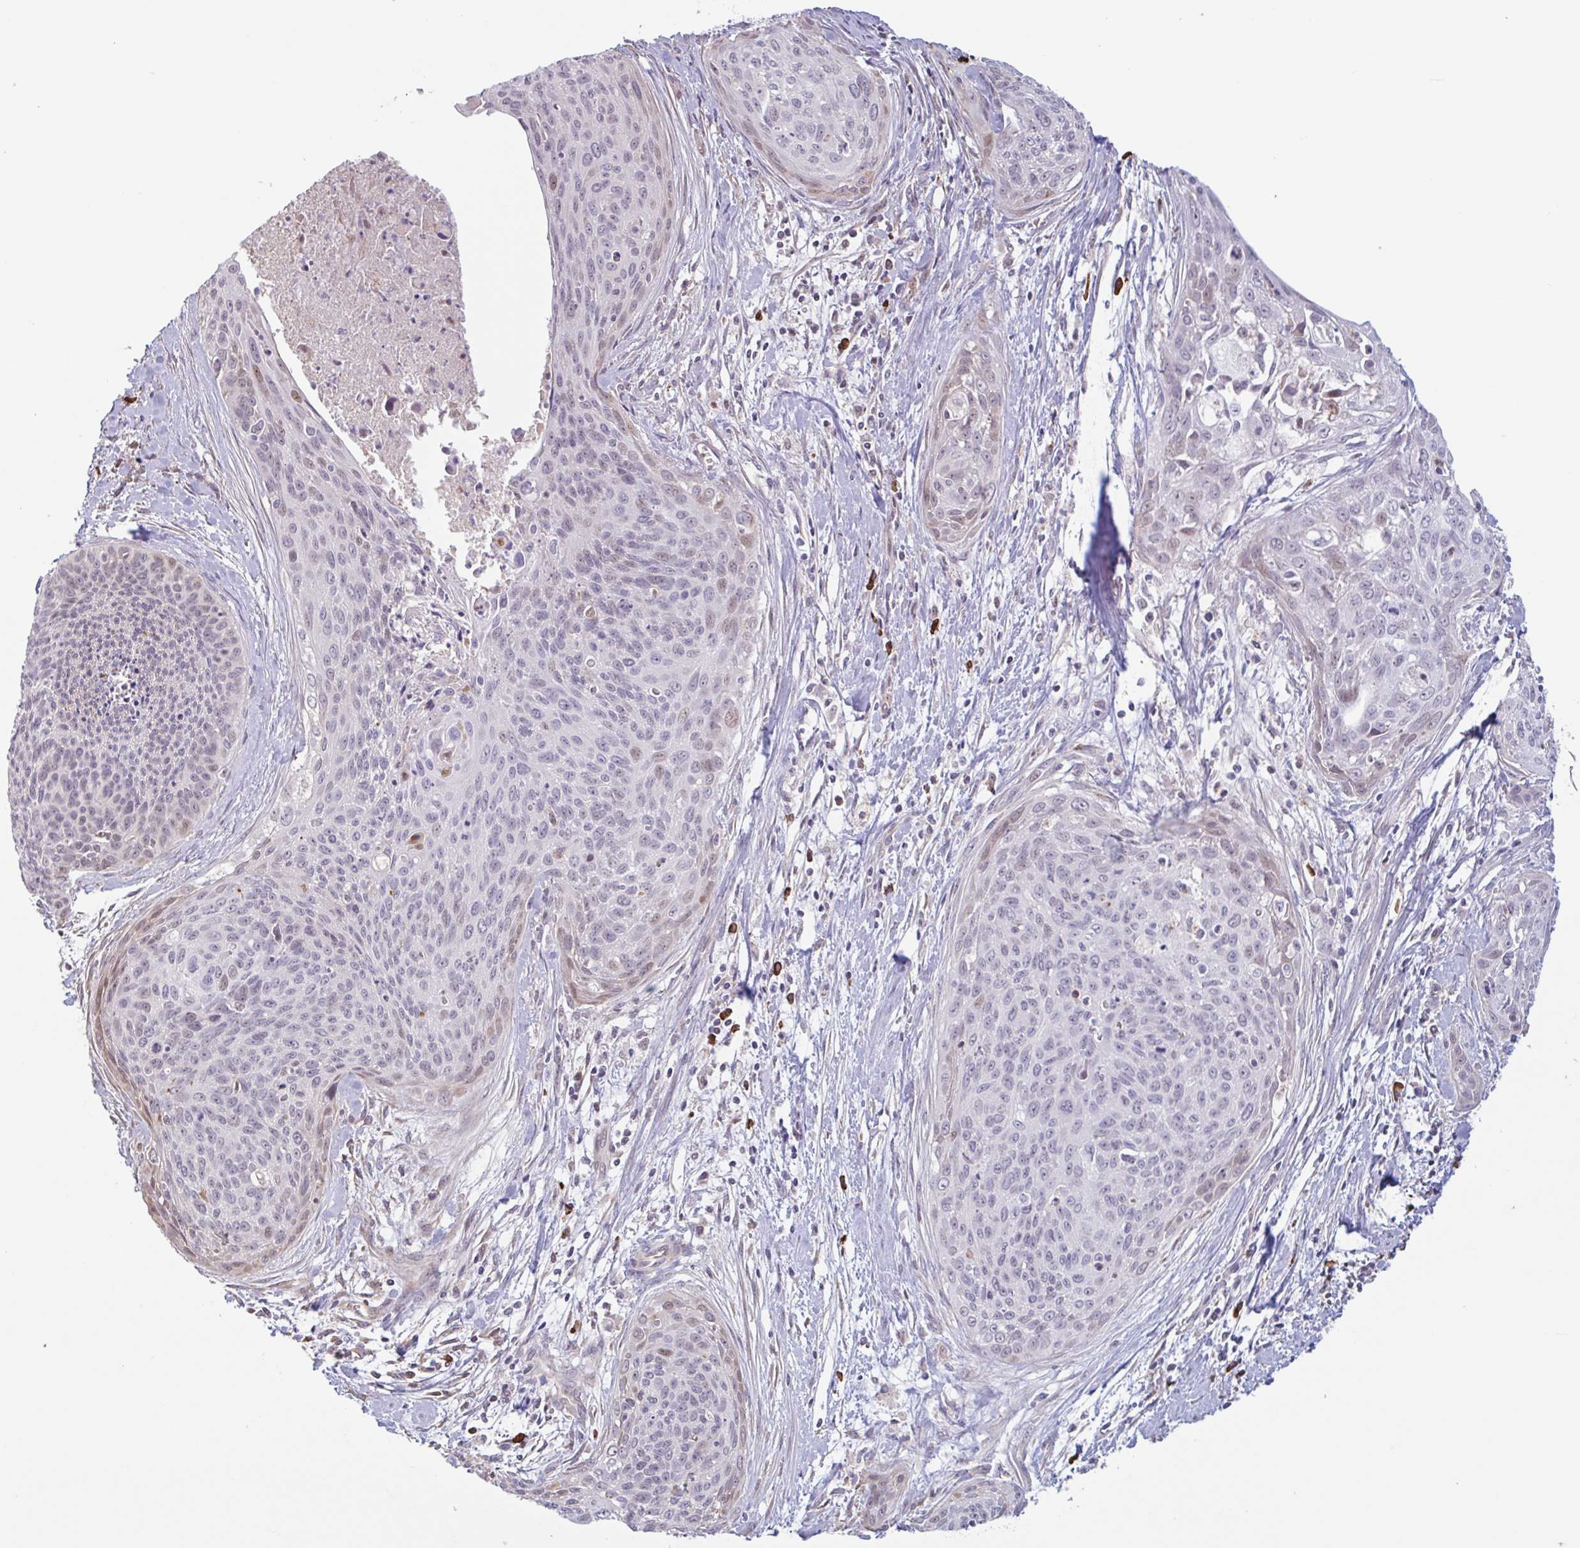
{"staining": {"intensity": "weak", "quantity": "25%-75%", "location": "nuclear"}, "tissue": "cervical cancer", "cell_type": "Tumor cells", "image_type": "cancer", "snomed": [{"axis": "morphology", "description": "Squamous cell carcinoma, NOS"}, {"axis": "topography", "description": "Cervix"}], "caption": "Cervical squamous cell carcinoma stained with DAB (3,3'-diaminobenzidine) IHC shows low levels of weak nuclear positivity in about 25%-75% of tumor cells.", "gene": "TAF1D", "patient": {"sex": "female", "age": 55}}